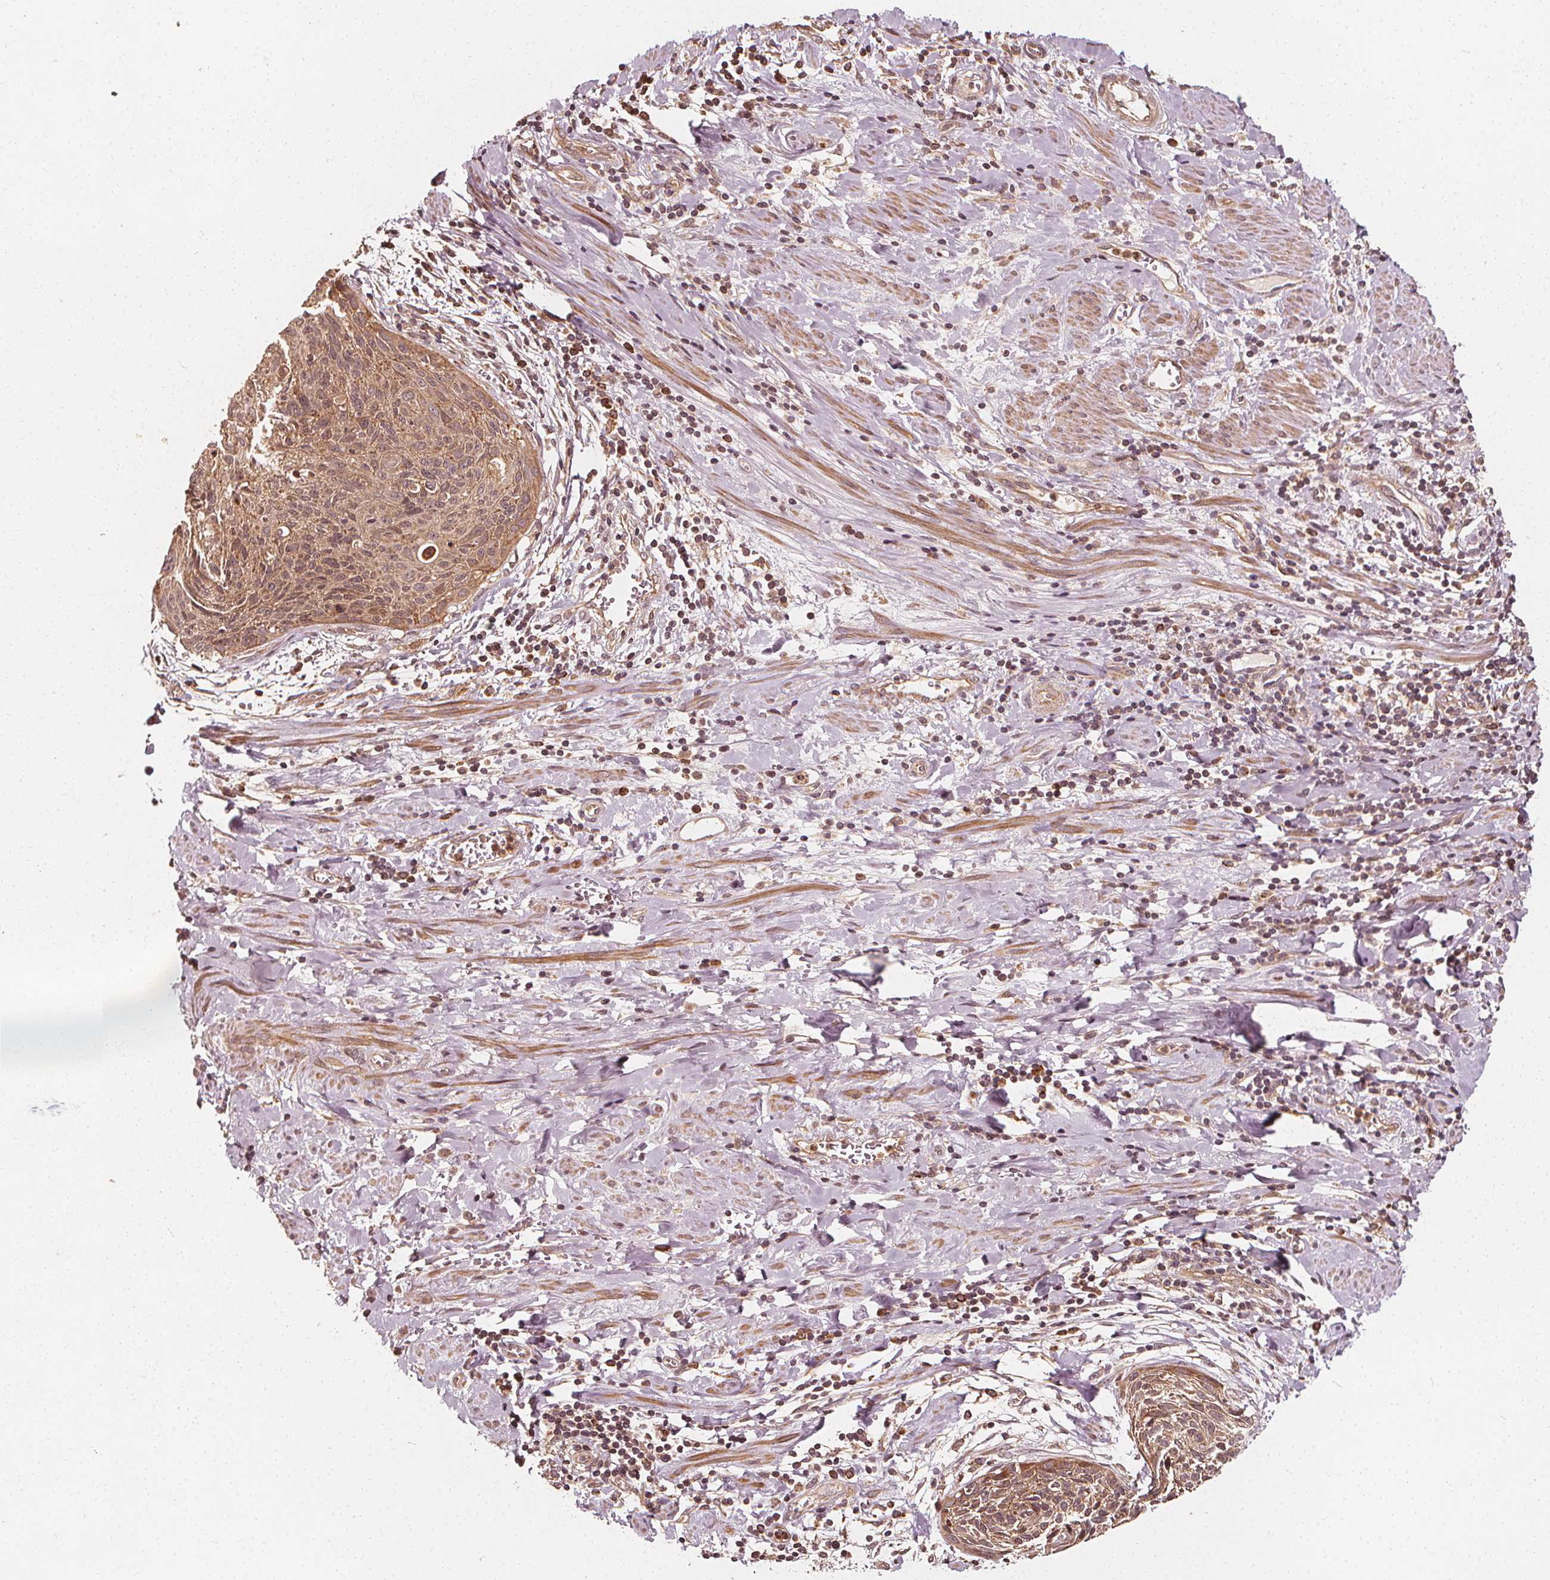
{"staining": {"intensity": "moderate", "quantity": ">75%", "location": "cytoplasmic/membranous"}, "tissue": "cervical cancer", "cell_type": "Tumor cells", "image_type": "cancer", "snomed": [{"axis": "morphology", "description": "Squamous cell carcinoma, NOS"}, {"axis": "topography", "description": "Cervix"}], "caption": "A micrograph of human cervical cancer (squamous cell carcinoma) stained for a protein demonstrates moderate cytoplasmic/membranous brown staining in tumor cells.", "gene": "NPC1", "patient": {"sex": "female", "age": 55}}